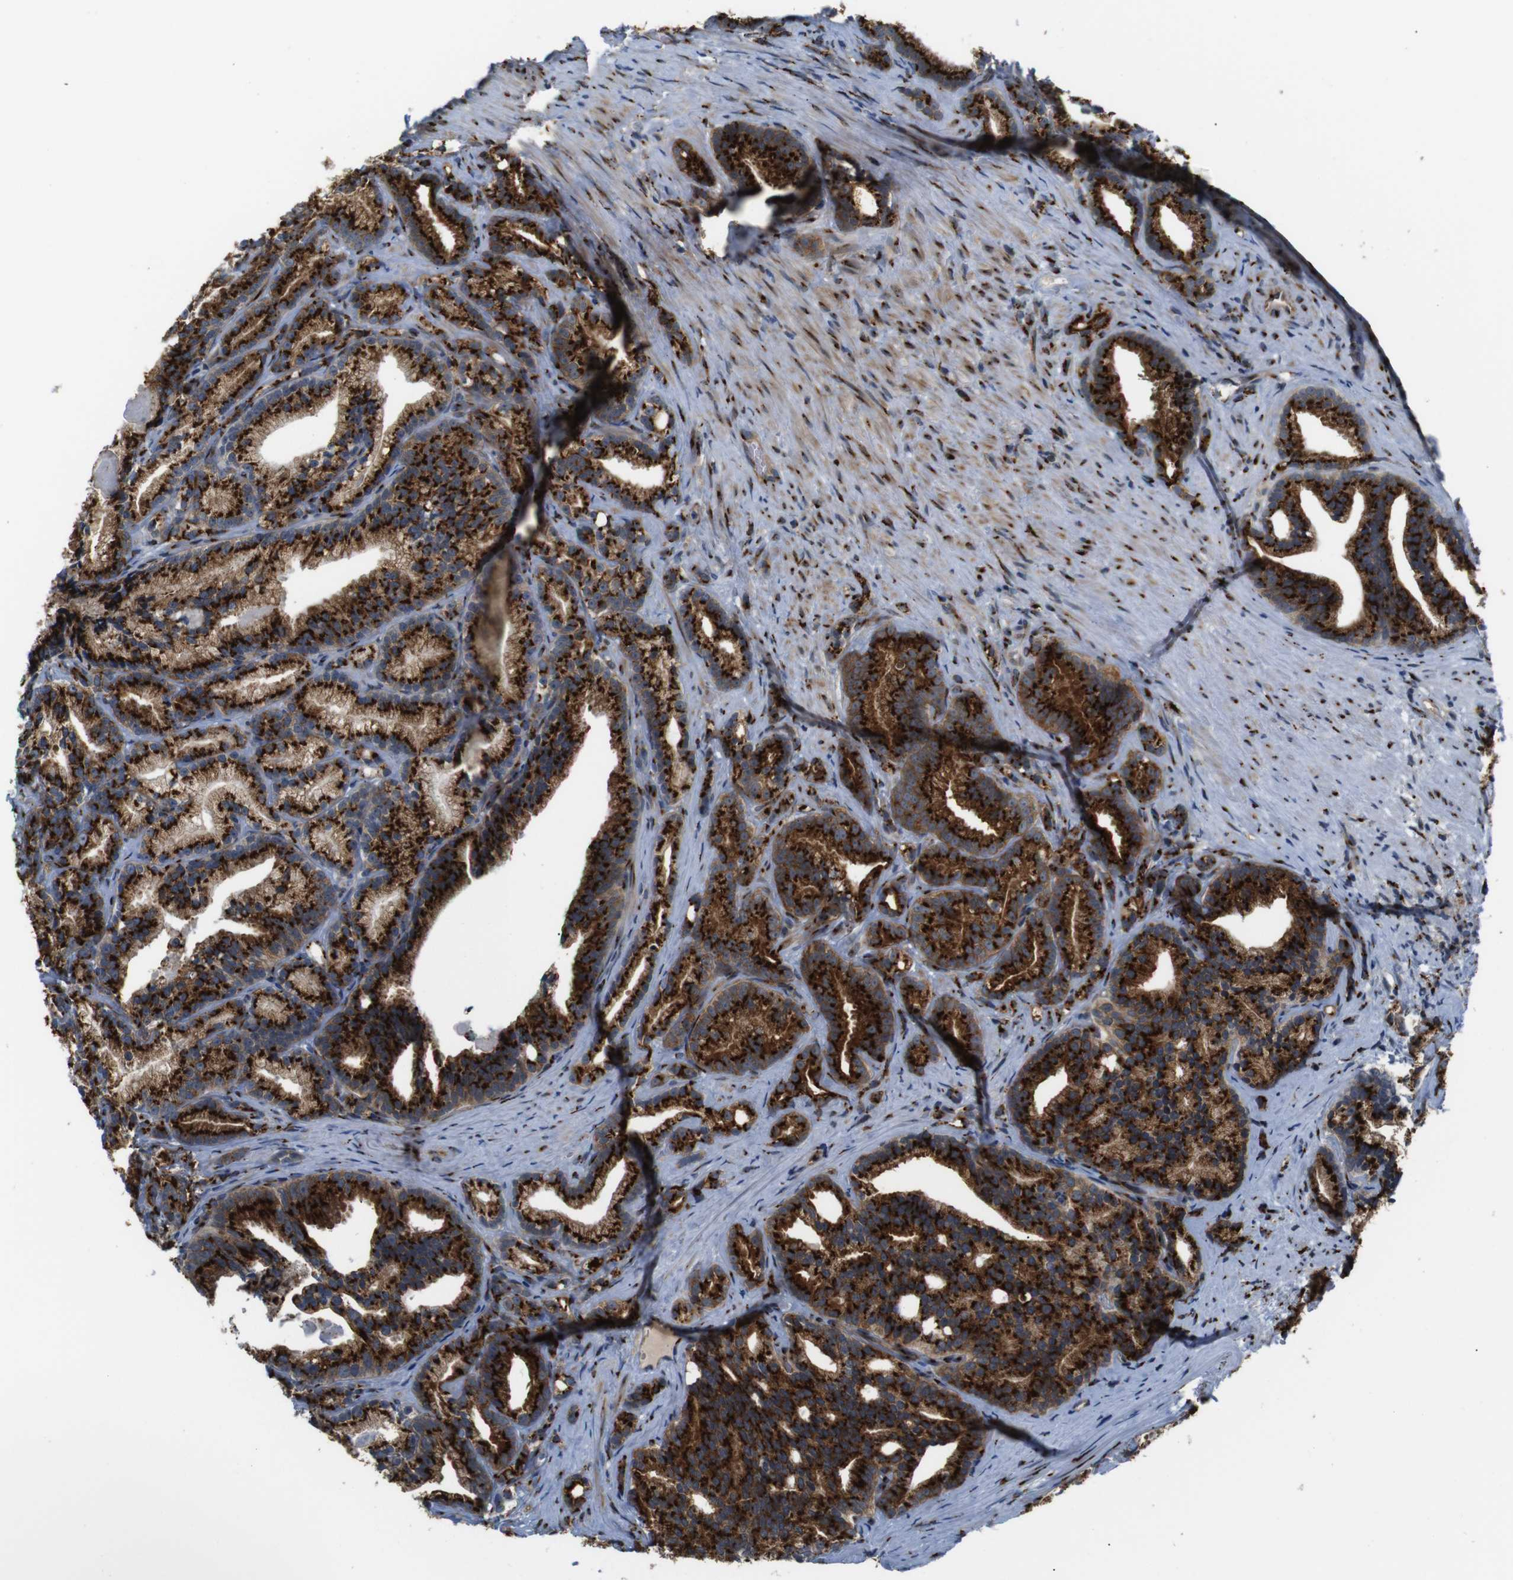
{"staining": {"intensity": "strong", "quantity": ">75%", "location": "cytoplasmic/membranous"}, "tissue": "prostate cancer", "cell_type": "Tumor cells", "image_type": "cancer", "snomed": [{"axis": "morphology", "description": "Adenocarcinoma, Low grade"}, {"axis": "topography", "description": "Prostate"}], "caption": "Strong cytoplasmic/membranous protein positivity is present in about >75% of tumor cells in low-grade adenocarcinoma (prostate). The protein is shown in brown color, while the nuclei are stained blue.", "gene": "TGOLN2", "patient": {"sex": "male", "age": 89}}